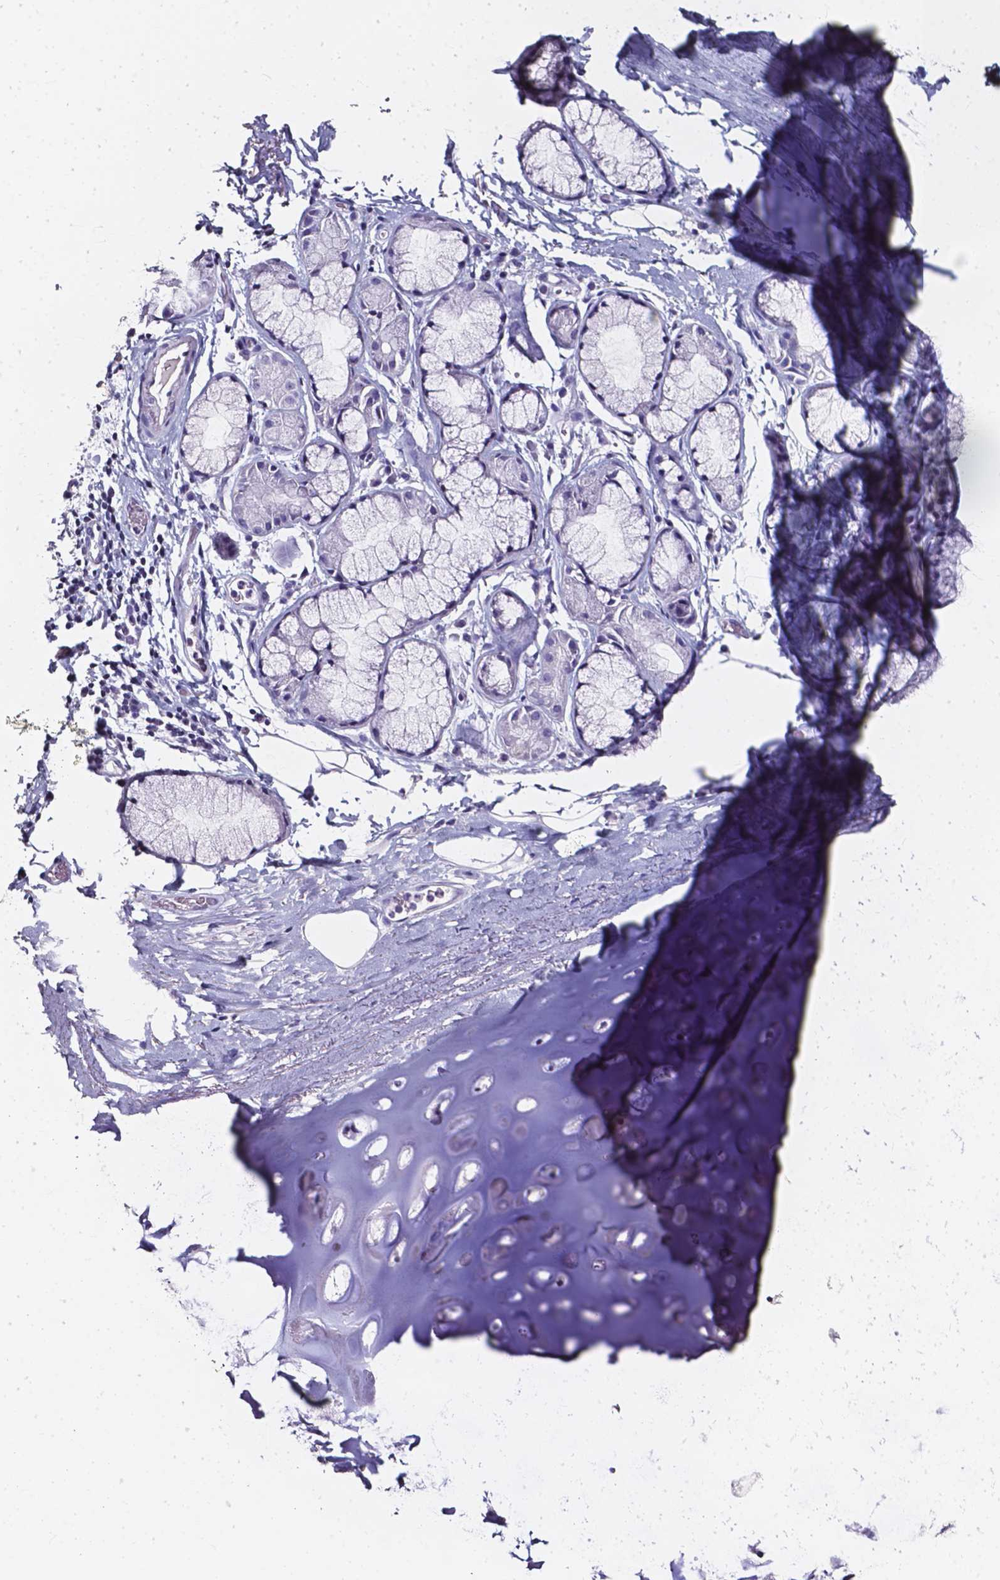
{"staining": {"intensity": "negative", "quantity": "none", "location": "none"}, "tissue": "adipose tissue", "cell_type": "Adipocytes", "image_type": "normal", "snomed": [{"axis": "morphology", "description": "Normal tissue, NOS"}, {"axis": "topography", "description": "Bronchus"}, {"axis": "topography", "description": "Lung"}], "caption": "Micrograph shows no protein expression in adipocytes of benign adipose tissue.", "gene": "AKR1B10", "patient": {"sex": "female", "age": 57}}